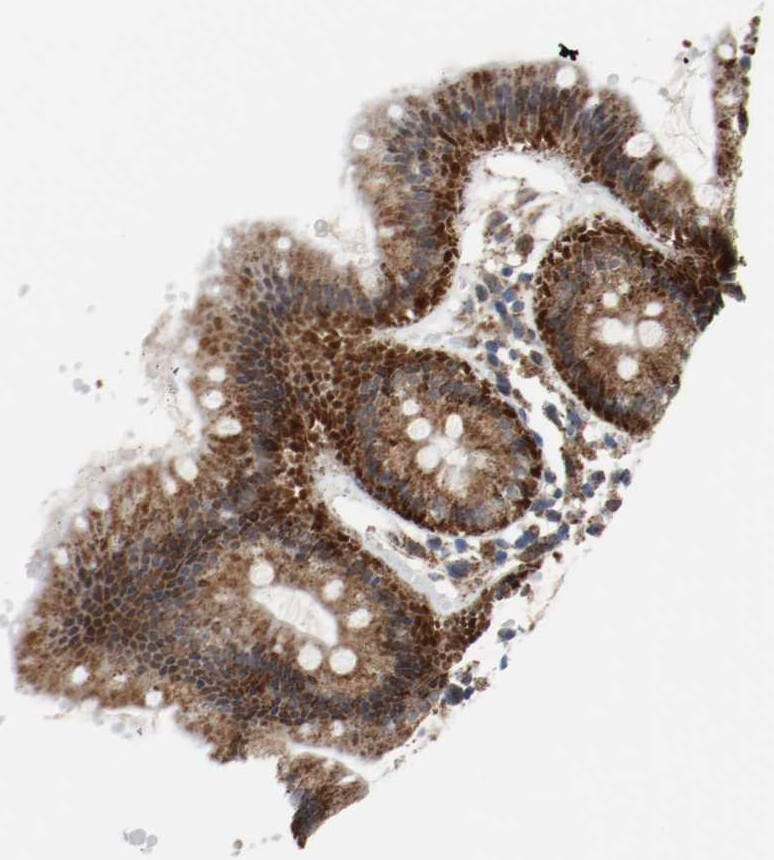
{"staining": {"intensity": "strong", "quantity": ">75%", "location": "cytoplasmic/membranous"}, "tissue": "colon", "cell_type": "Endothelial cells", "image_type": "normal", "snomed": [{"axis": "morphology", "description": "Normal tissue, NOS"}, {"axis": "topography", "description": "Colon"}], "caption": "Immunohistochemical staining of benign colon exhibits high levels of strong cytoplasmic/membranous staining in about >75% of endothelial cells. Nuclei are stained in blue.", "gene": "TXNRD1", "patient": {"sex": "male", "age": 14}}